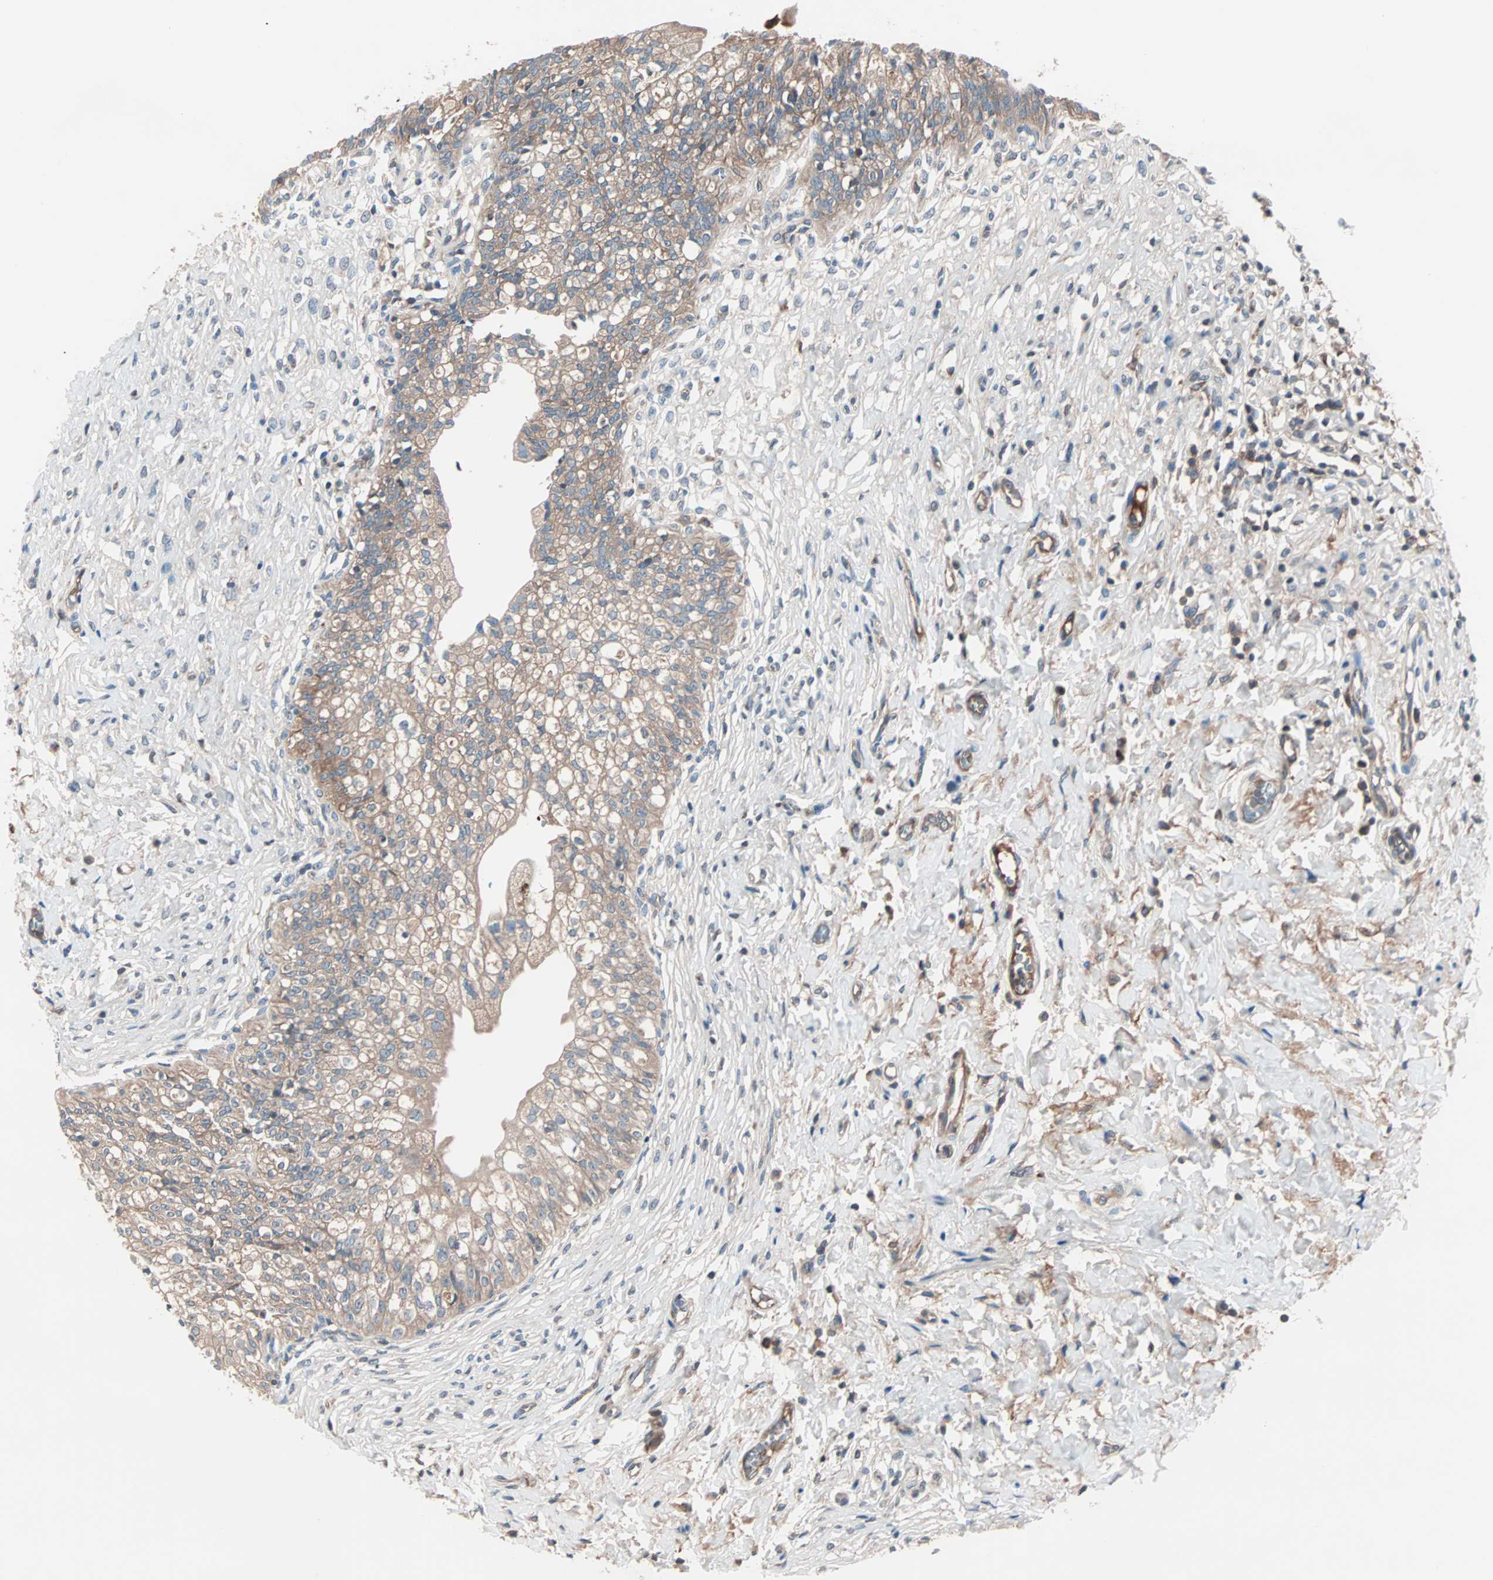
{"staining": {"intensity": "moderate", "quantity": ">75%", "location": "cytoplasmic/membranous"}, "tissue": "urinary bladder", "cell_type": "Urothelial cells", "image_type": "normal", "snomed": [{"axis": "morphology", "description": "Normal tissue, NOS"}, {"axis": "morphology", "description": "Inflammation, NOS"}, {"axis": "topography", "description": "Urinary bladder"}], "caption": "Protein expression analysis of unremarkable urinary bladder shows moderate cytoplasmic/membranous expression in approximately >75% of urothelial cells.", "gene": "CAD", "patient": {"sex": "female", "age": 80}}